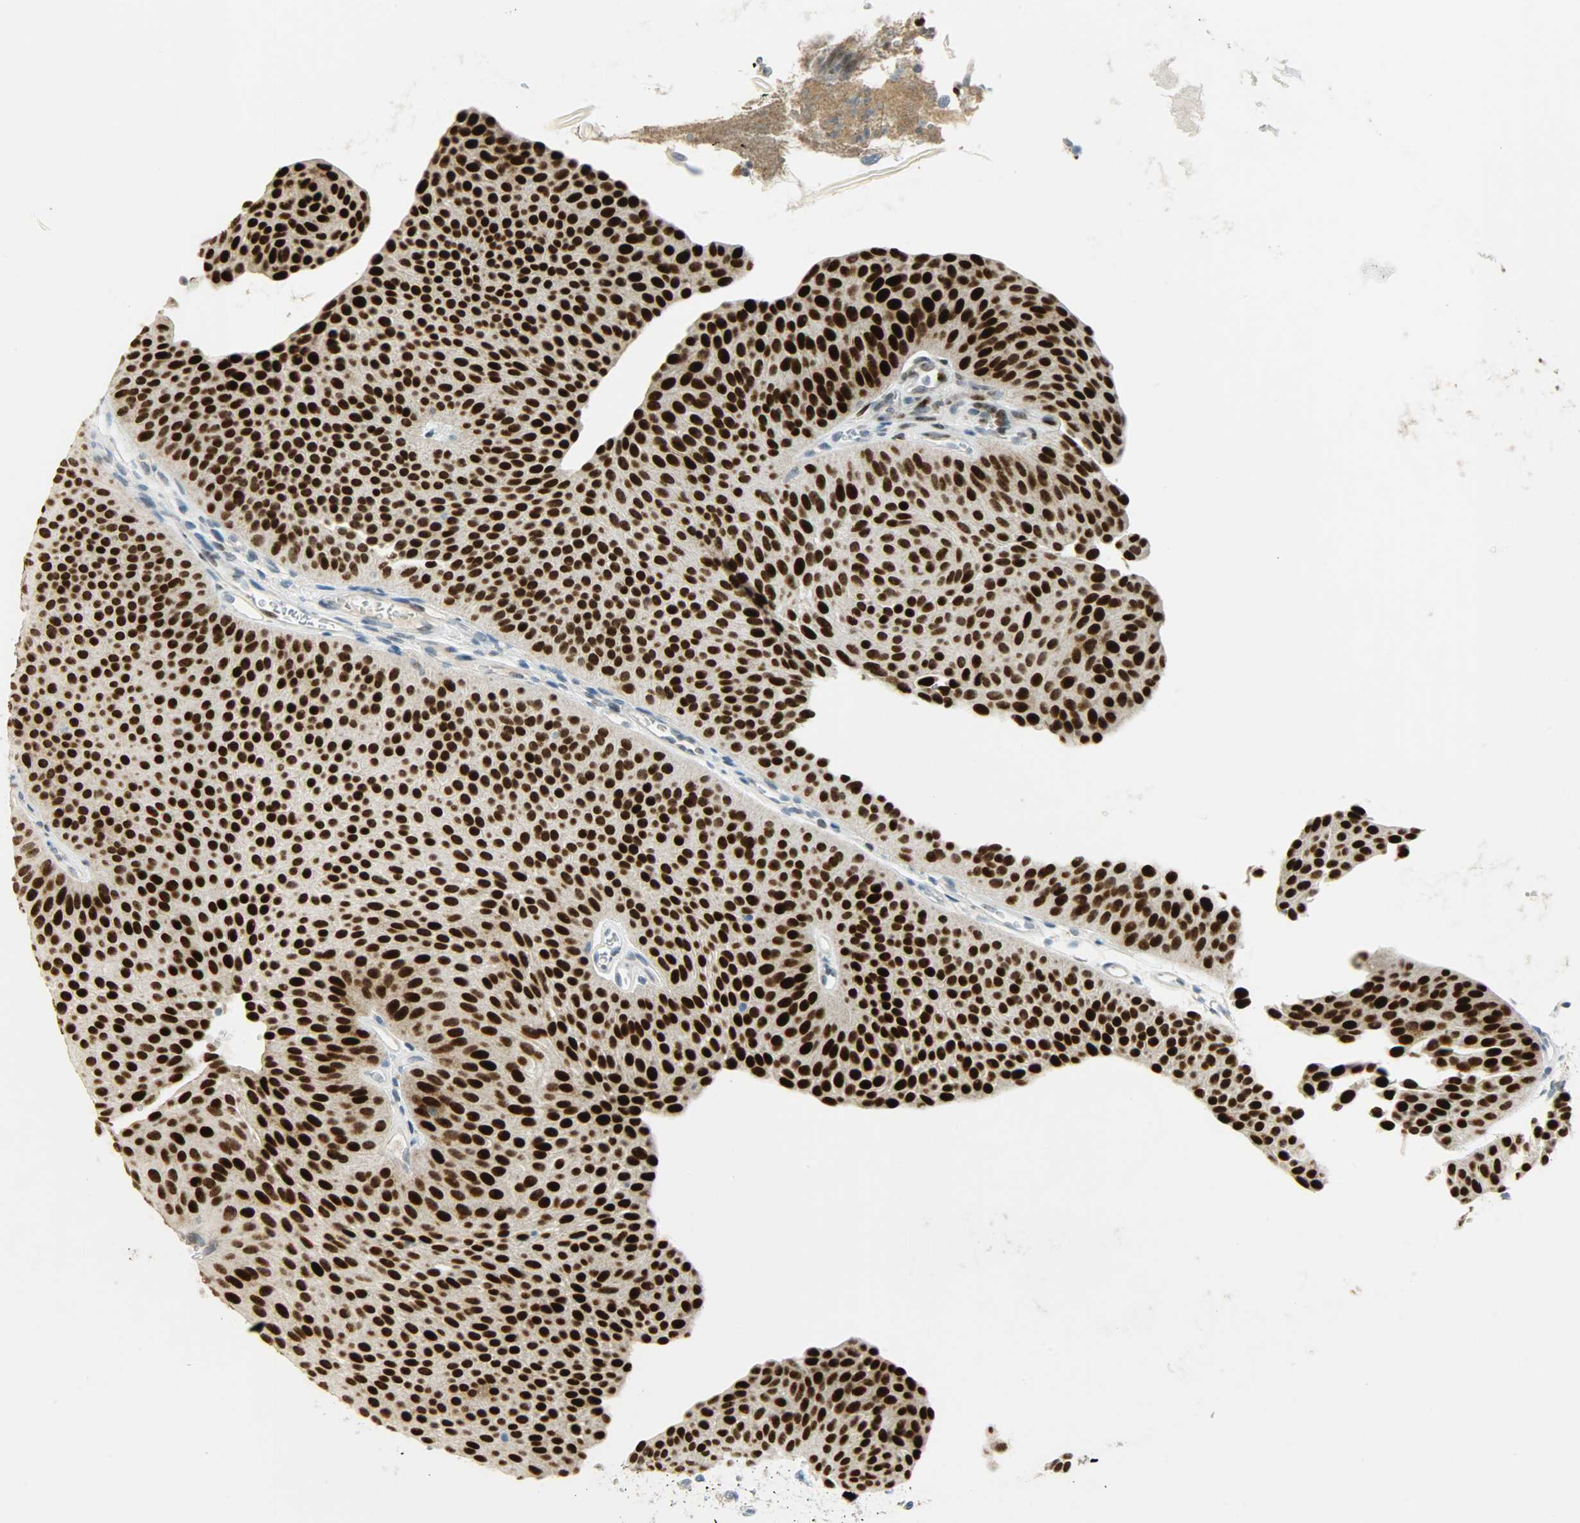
{"staining": {"intensity": "strong", "quantity": ">75%", "location": "nuclear"}, "tissue": "urothelial cancer", "cell_type": "Tumor cells", "image_type": "cancer", "snomed": [{"axis": "morphology", "description": "Urothelial carcinoma, Low grade"}, {"axis": "topography", "description": "Urinary bladder"}], "caption": "High-power microscopy captured an IHC histopathology image of low-grade urothelial carcinoma, revealing strong nuclear expression in about >75% of tumor cells.", "gene": "JUNB", "patient": {"sex": "female", "age": 60}}